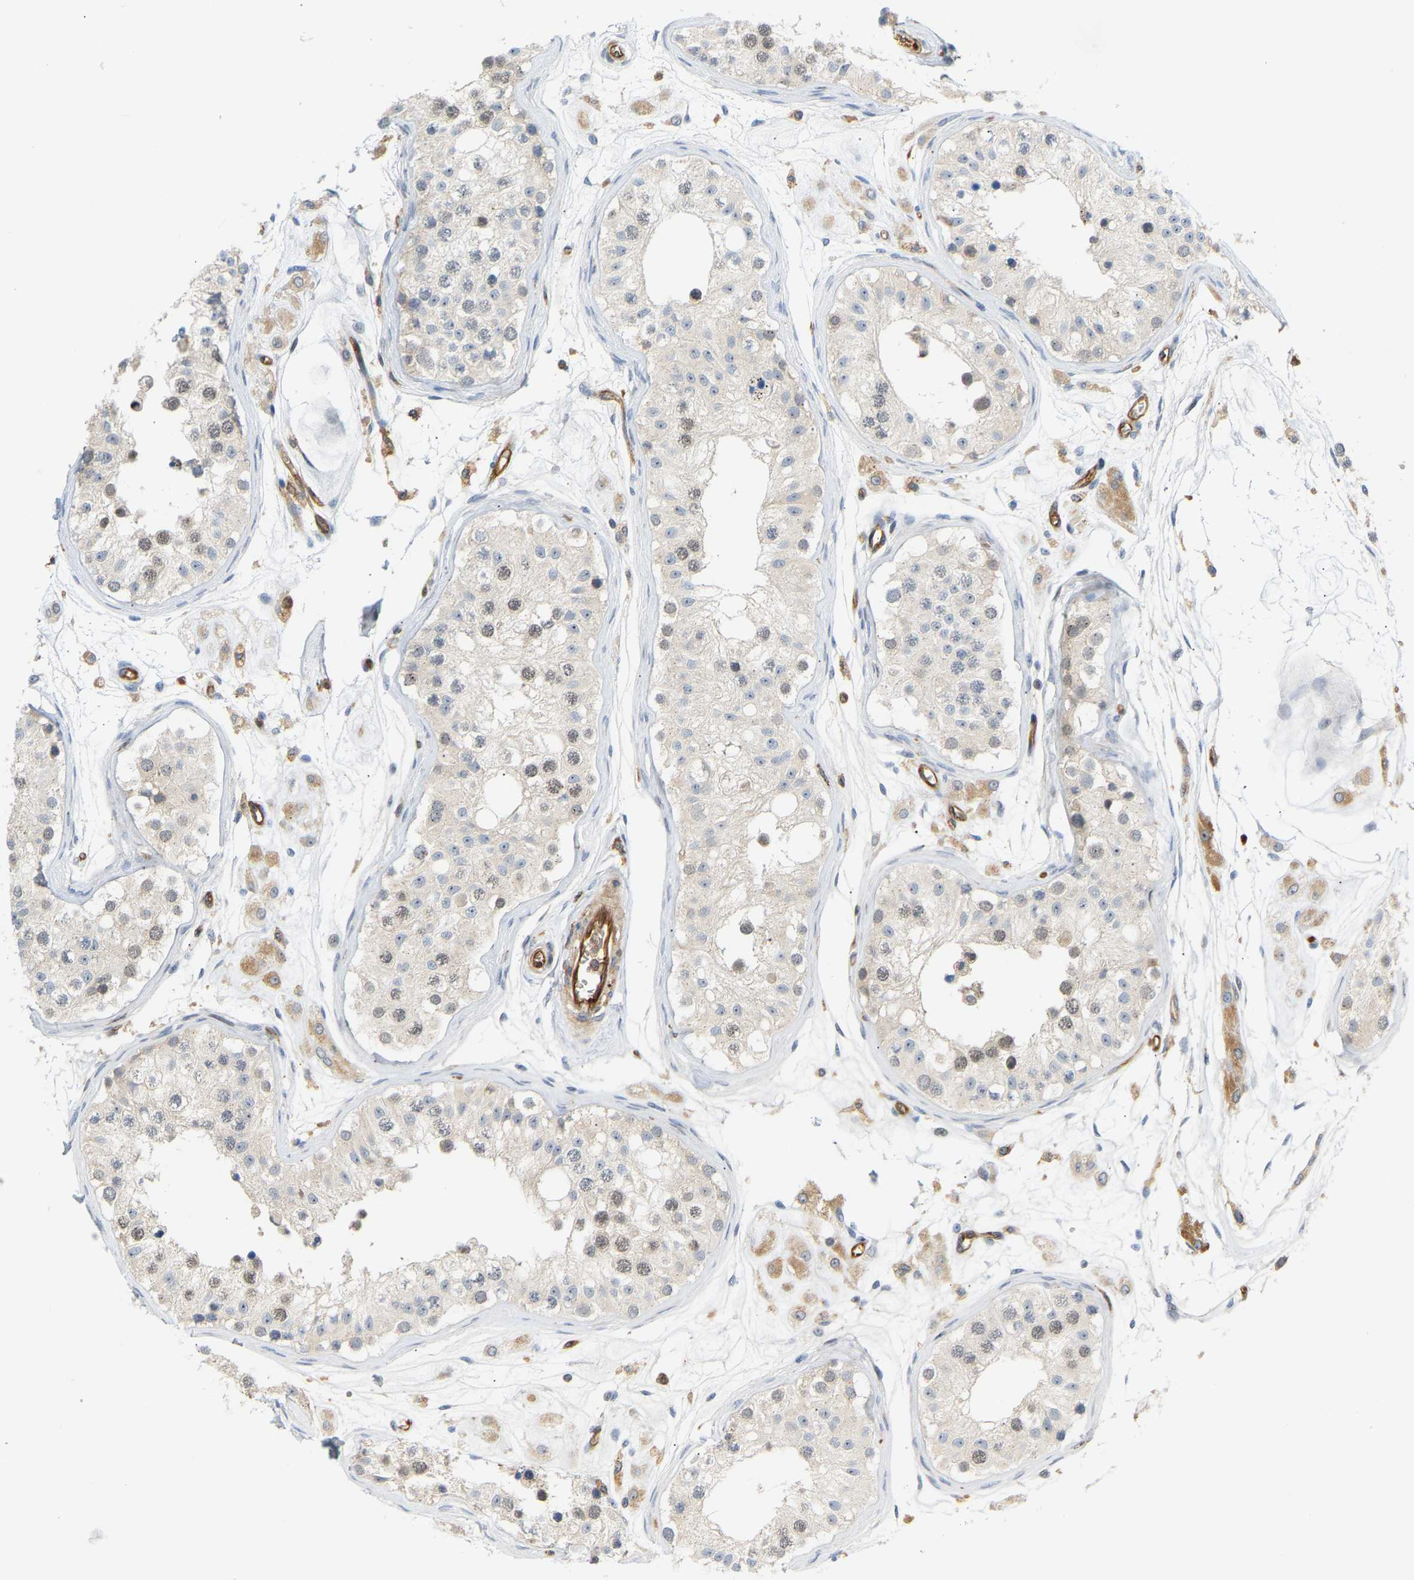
{"staining": {"intensity": "weak", "quantity": "<25%", "location": "cytoplasmic/membranous"}, "tissue": "testis", "cell_type": "Cells in seminiferous ducts", "image_type": "normal", "snomed": [{"axis": "morphology", "description": "Normal tissue, NOS"}, {"axis": "morphology", "description": "Adenocarcinoma, metastatic, NOS"}, {"axis": "topography", "description": "Testis"}], "caption": "This is a photomicrograph of immunohistochemistry (IHC) staining of normal testis, which shows no staining in cells in seminiferous ducts.", "gene": "PLCG2", "patient": {"sex": "male", "age": 26}}